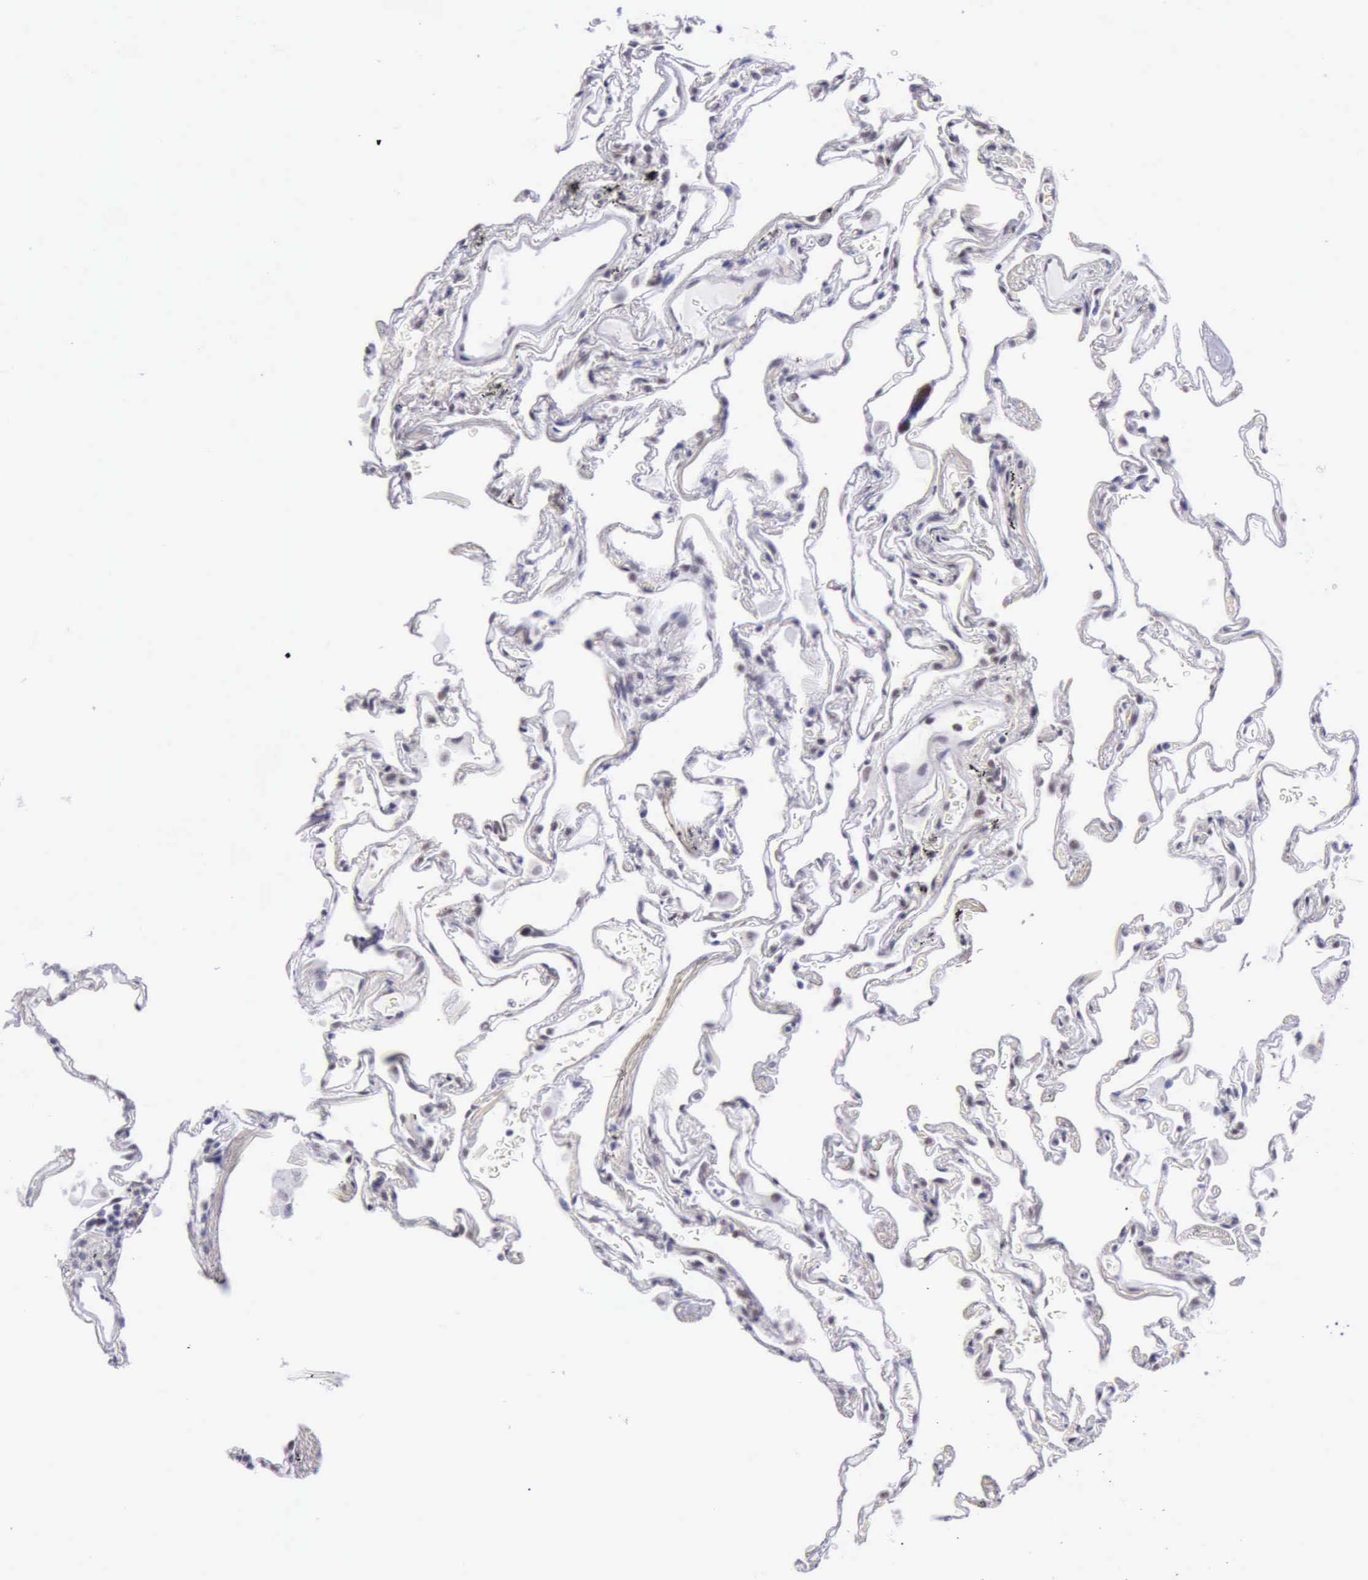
{"staining": {"intensity": "moderate", "quantity": "<25%", "location": "nuclear"}, "tissue": "lung", "cell_type": "Alveolar cells", "image_type": "normal", "snomed": [{"axis": "morphology", "description": "Normal tissue, NOS"}, {"axis": "morphology", "description": "Inflammation, NOS"}, {"axis": "topography", "description": "Lung"}], "caption": "Lung stained for a protein (brown) displays moderate nuclear positive staining in about <25% of alveolar cells.", "gene": "EP300", "patient": {"sex": "male", "age": 69}}